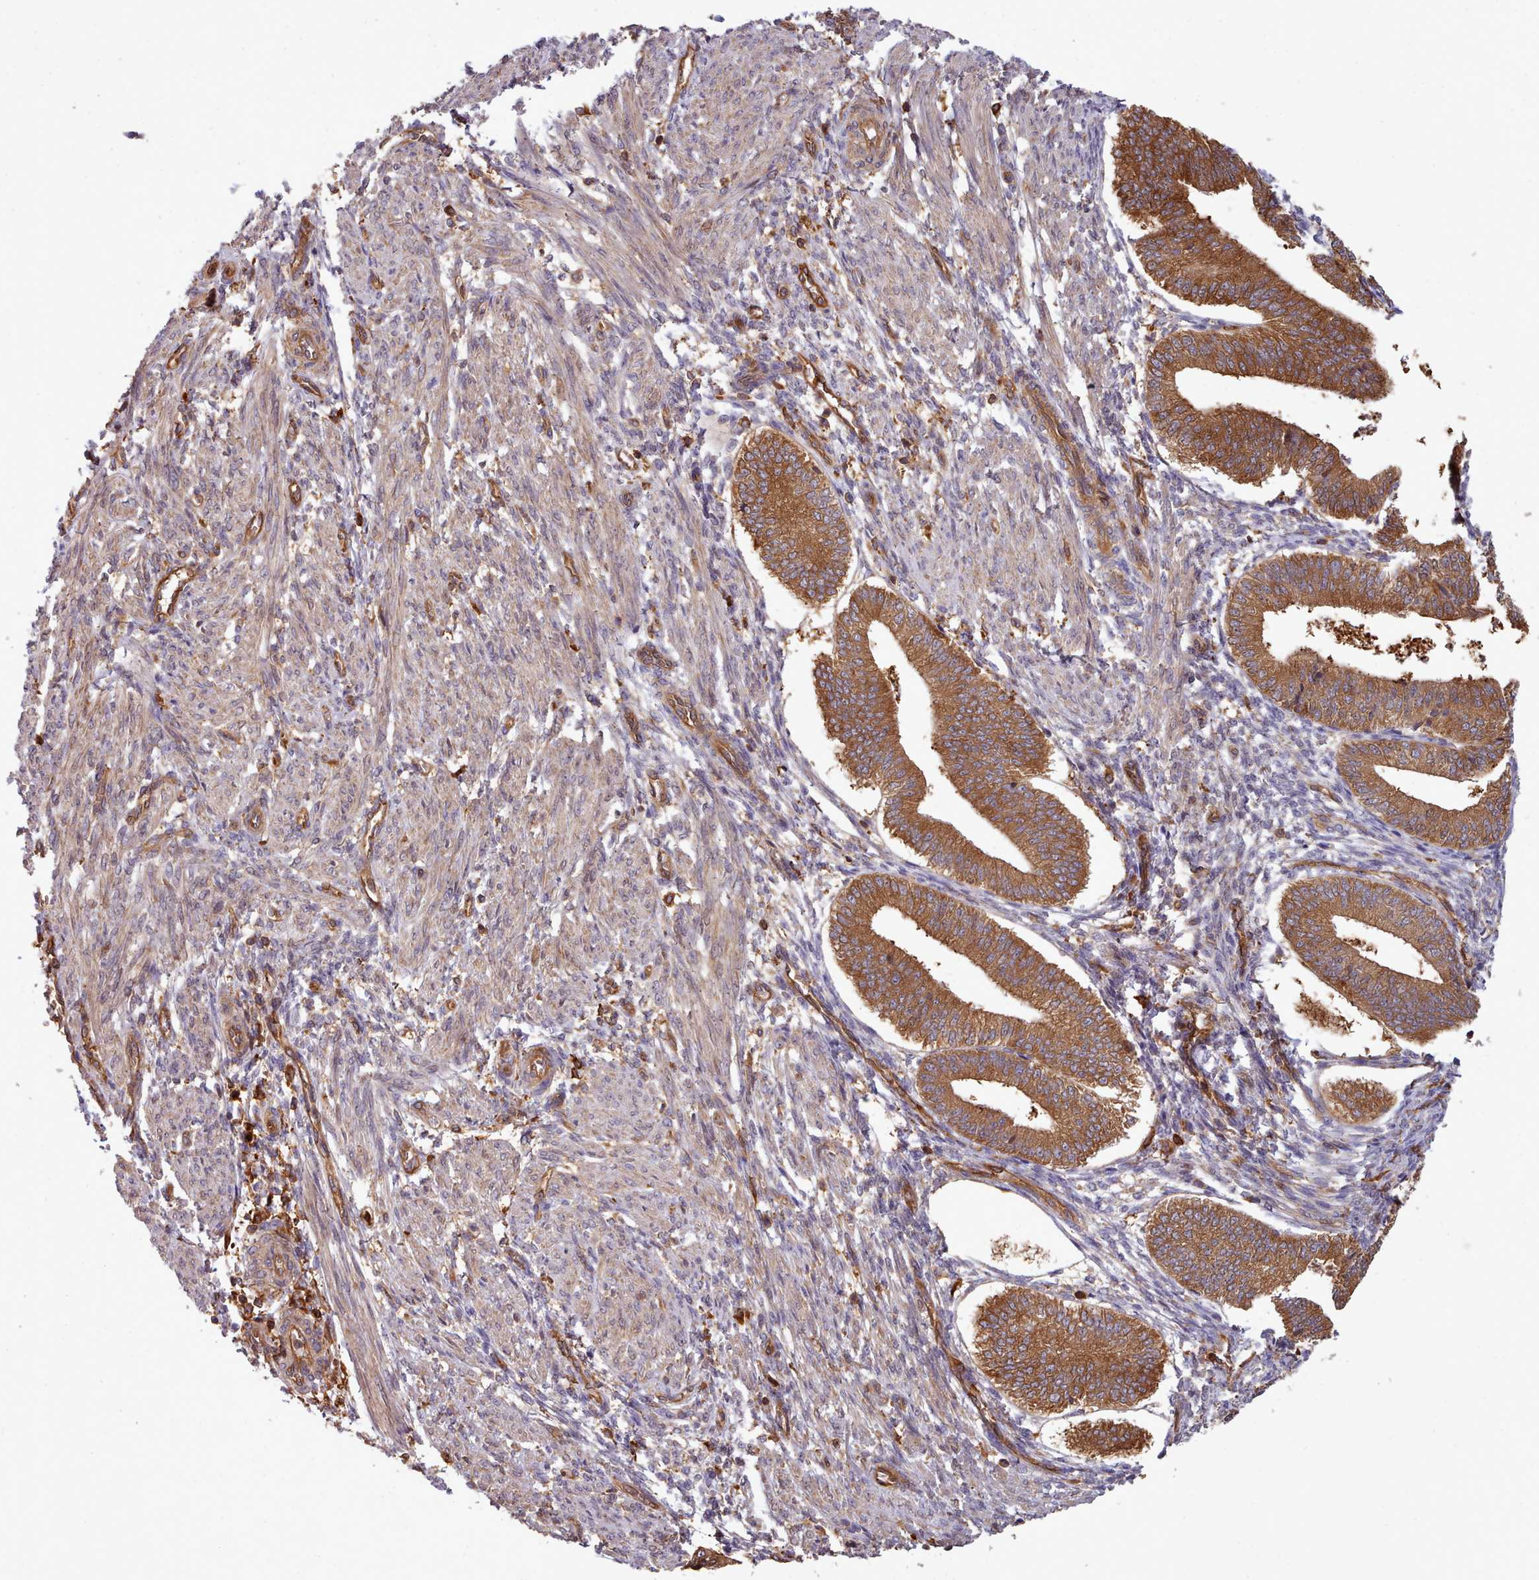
{"staining": {"intensity": "moderate", "quantity": ">75%", "location": "cytoplasmic/membranous"}, "tissue": "endometrium", "cell_type": "Cells in endometrial stroma", "image_type": "normal", "snomed": [{"axis": "morphology", "description": "Normal tissue, NOS"}, {"axis": "topography", "description": "Endometrium"}], "caption": "Immunohistochemistry (DAB) staining of benign human endometrium reveals moderate cytoplasmic/membranous protein staining in approximately >75% of cells in endometrial stroma.", "gene": "SLC4A9", "patient": {"sex": "female", "age": 34}}